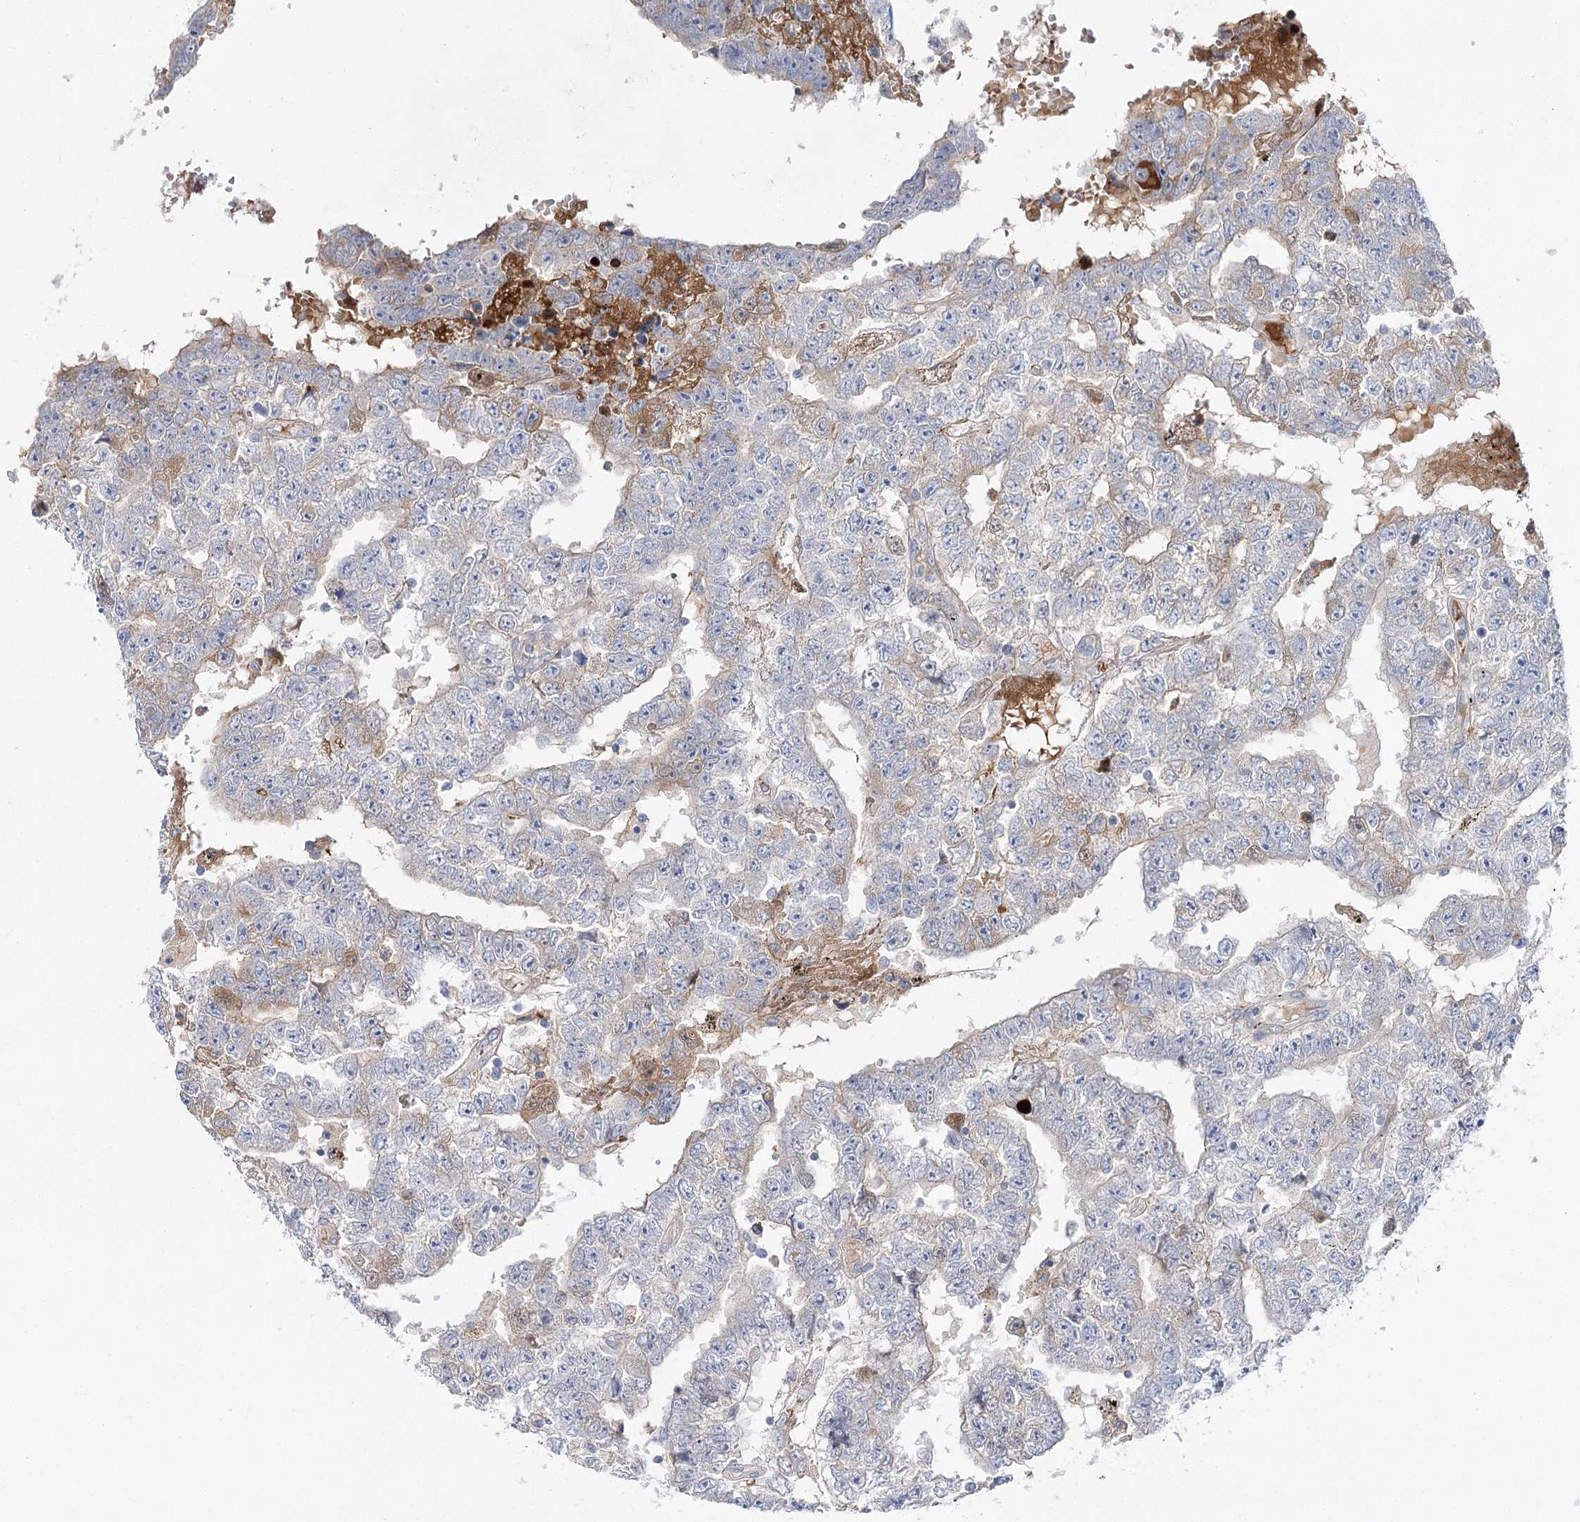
{"staining": {"intensity": "weak", "quantity": "<25%", "location": "cytoplasmic/membranous"}, "tissue": "testis cancer", "cell_type": "Tumor cells", "image_type": "cancer", "snomed": [{"axis": "morphology", "description": "Carcinoma, Embryonal, NOS"}, {"axis": "topography", "description": "Testis"}], "caption": "DAB (3,3'-diaminobenzidine) immunohistochemical staining of testis embryonal carcinoma demonstrates no significant staining in tumor cells. (DAB (3,3'-diaminobenzidine) IHC with hematoxylin counter stain).", "gene": "LRRC14B", "patient": {"sex": "male", "age": 25}}